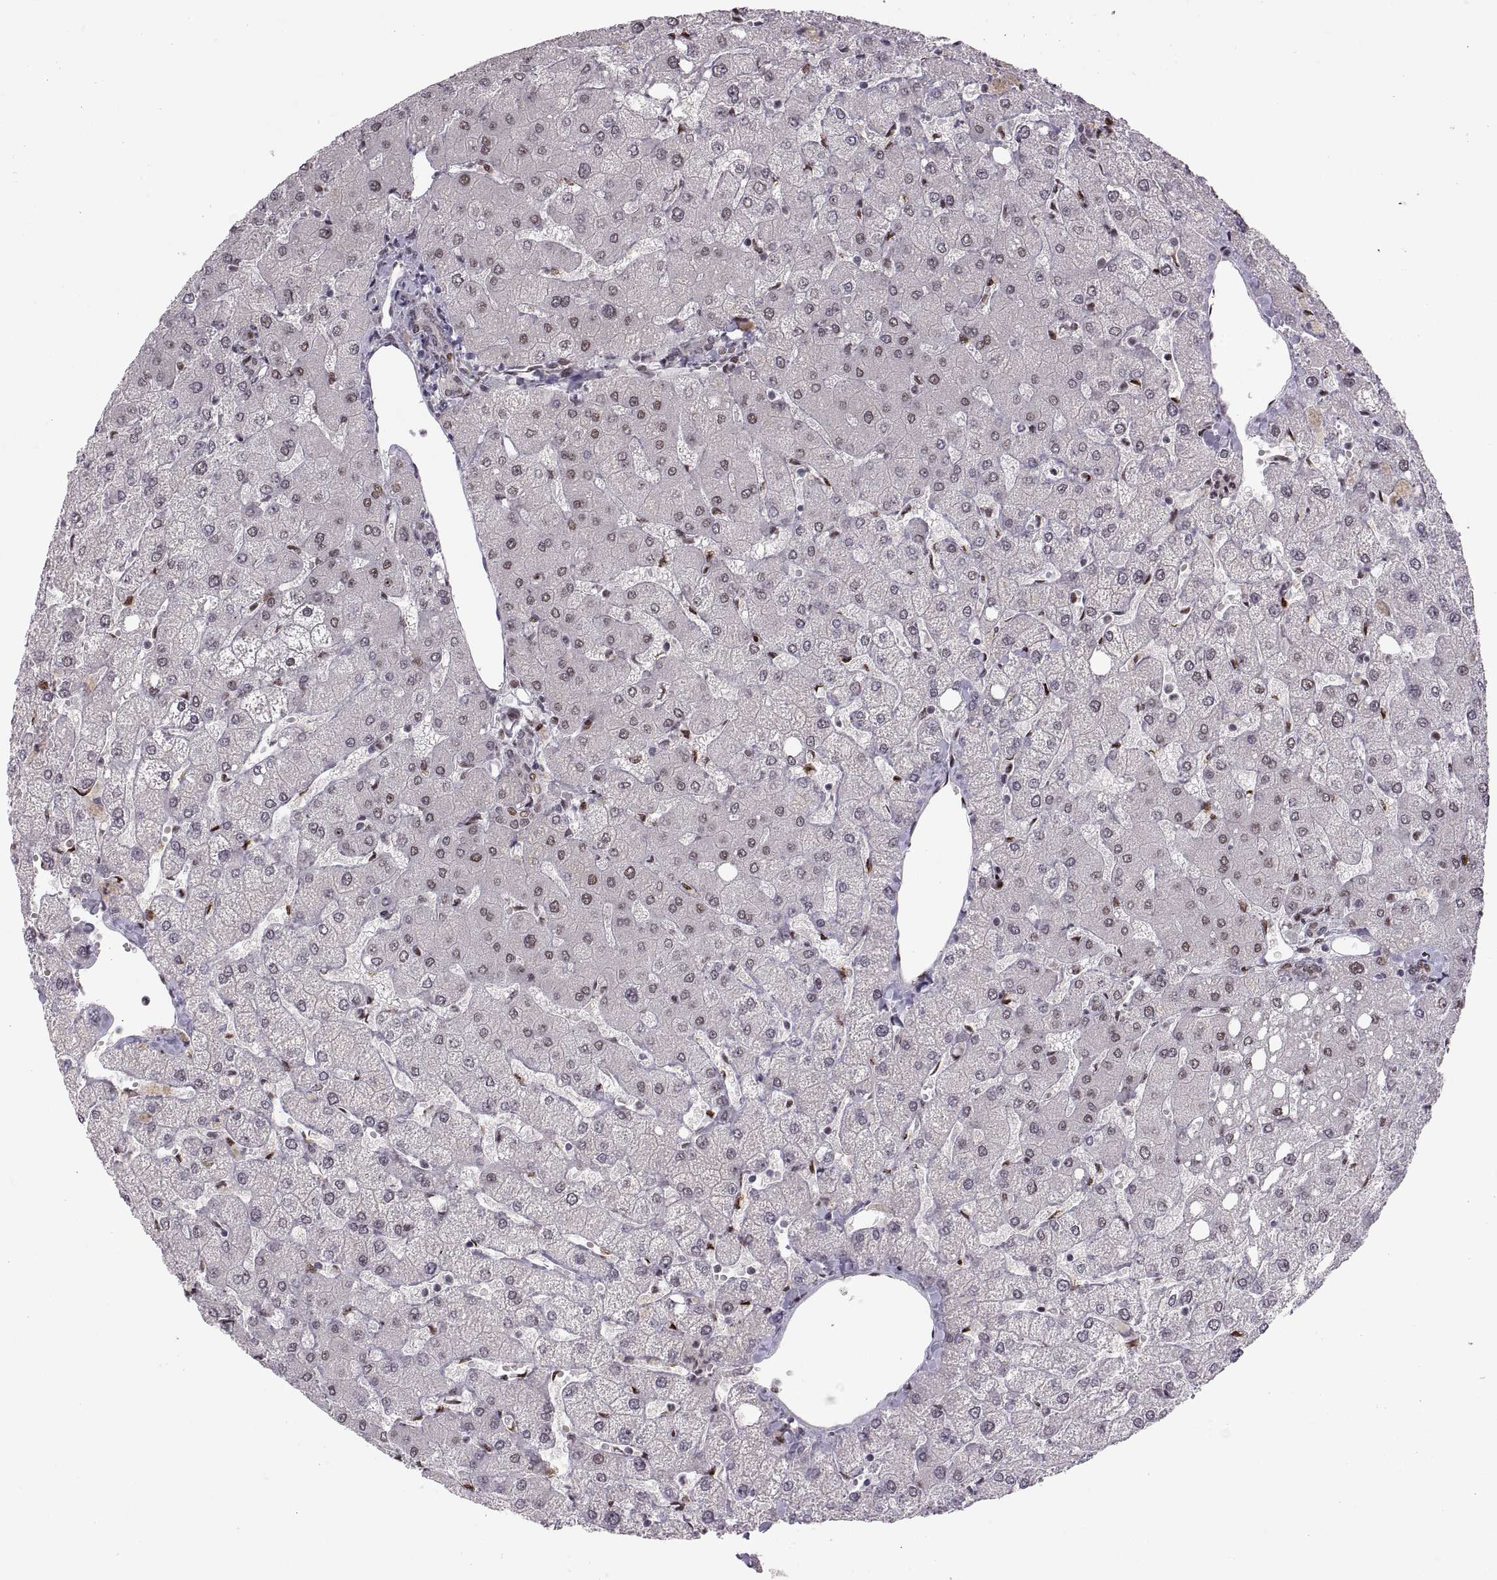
{"staining": {"intensity": "negative", "quantity": "none", "location": "none"}, "tissue": "liver", "cell_type": "Cholangiocytes", "image_type": "normal", "snomed": [{"axis": "morphology", "description": "Normal tissue, NOS"}, {"axis": "topography", "description": "Liver"}], "caption": "A high-resolution histopathology image shows immunohistochemistry staining of benign liver, which demonstrates no significant staining in cholangiocytes.", "gene": "SNAI1", "patient": {"sex": "female", "age": 54}}